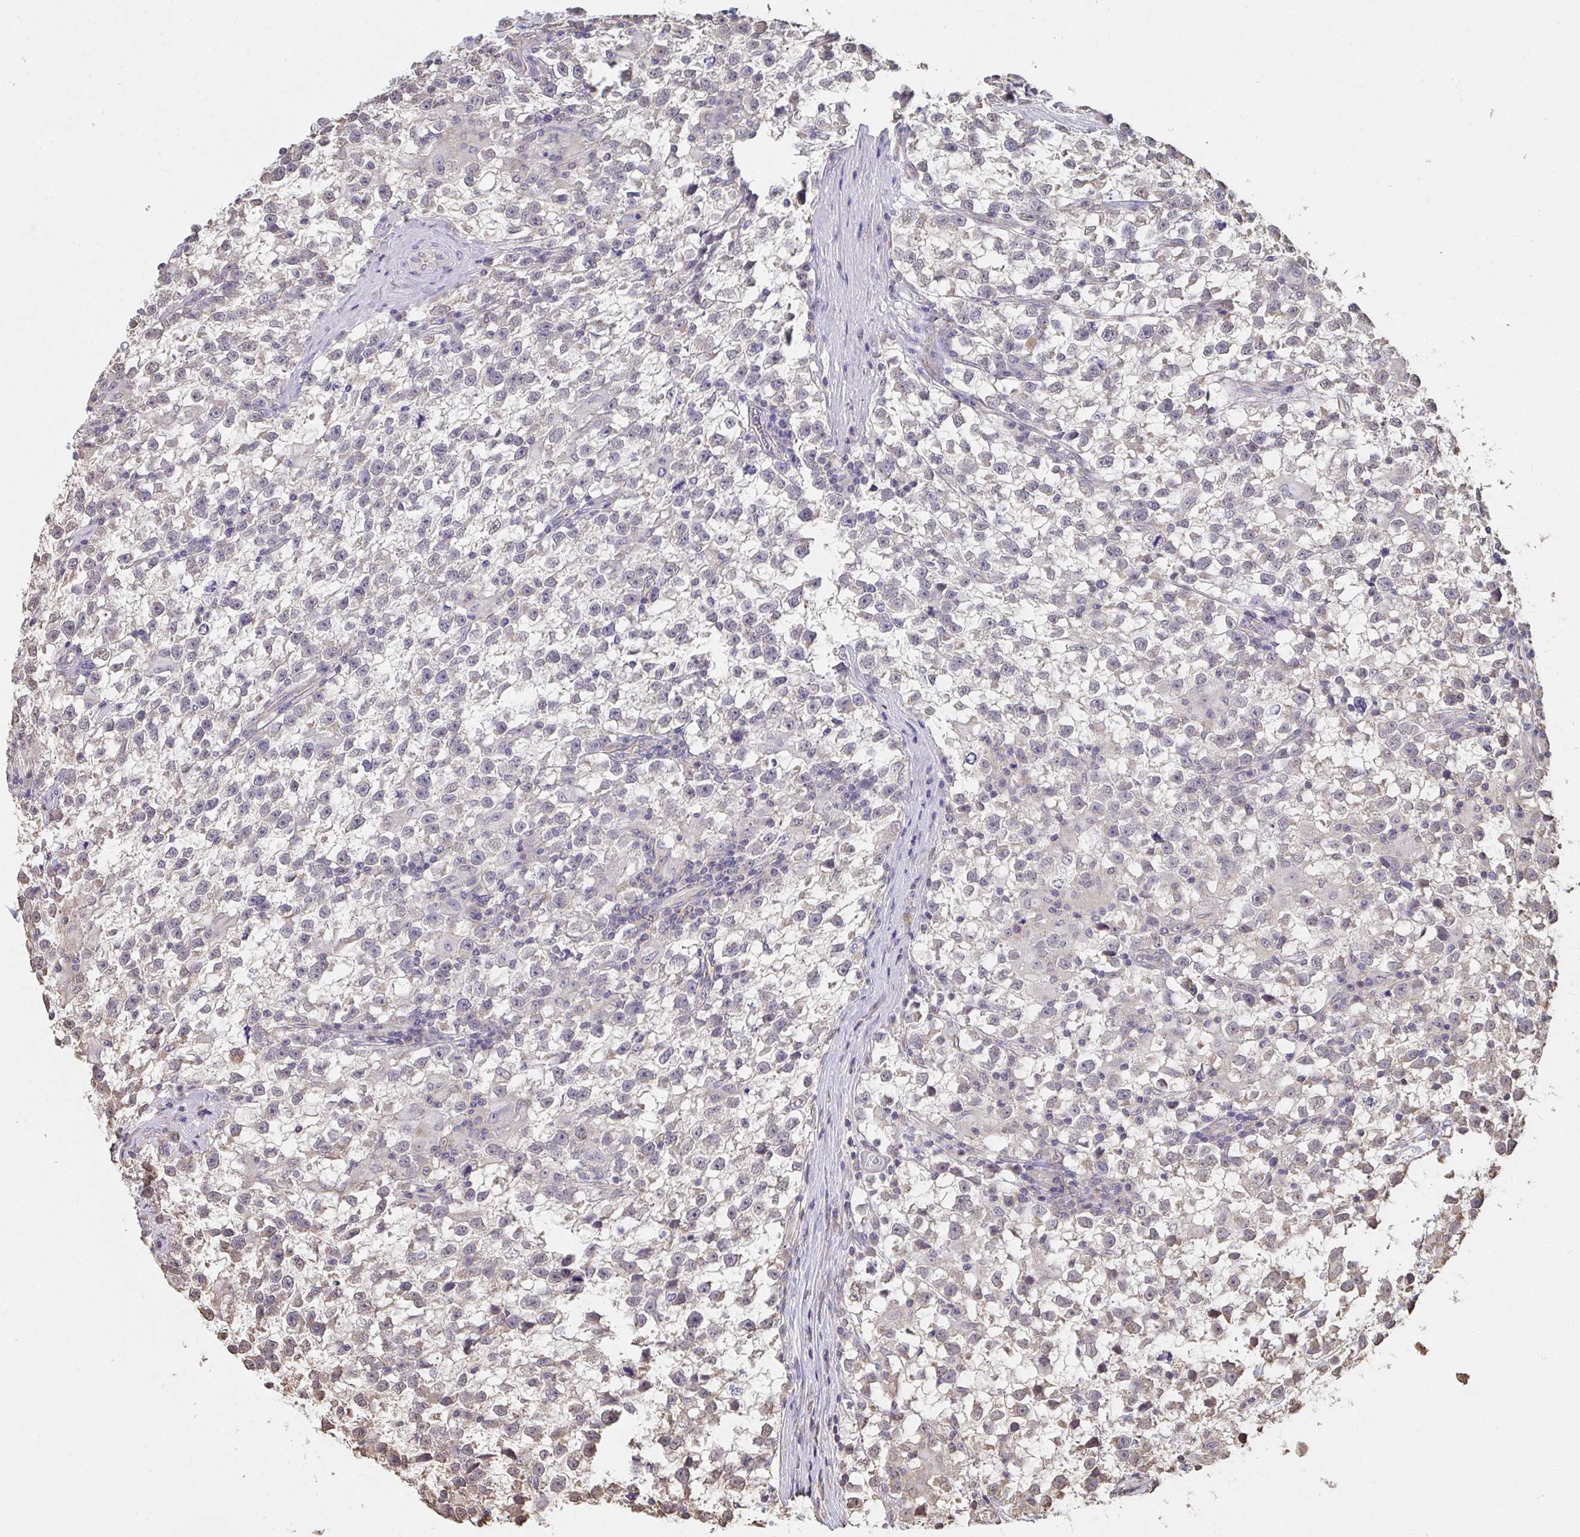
{"staining": {"intensity": "negative", "quantity": "none", "location": "none"}, "tissue": "testis cancer", "cell_type": "Tumor cells", "image_type": "cancer", "snomed": [{"axis": "morphology", "description": "Seminoma, NOS"}, {"axis": "topography", "description": "Testis"}], "caption": "Immunohistochemical staining of testis seminoma shows no significant staining in tumor cells.", "gene": "SYNCRIP", "patient": {"sex": "male", "age": 31}}